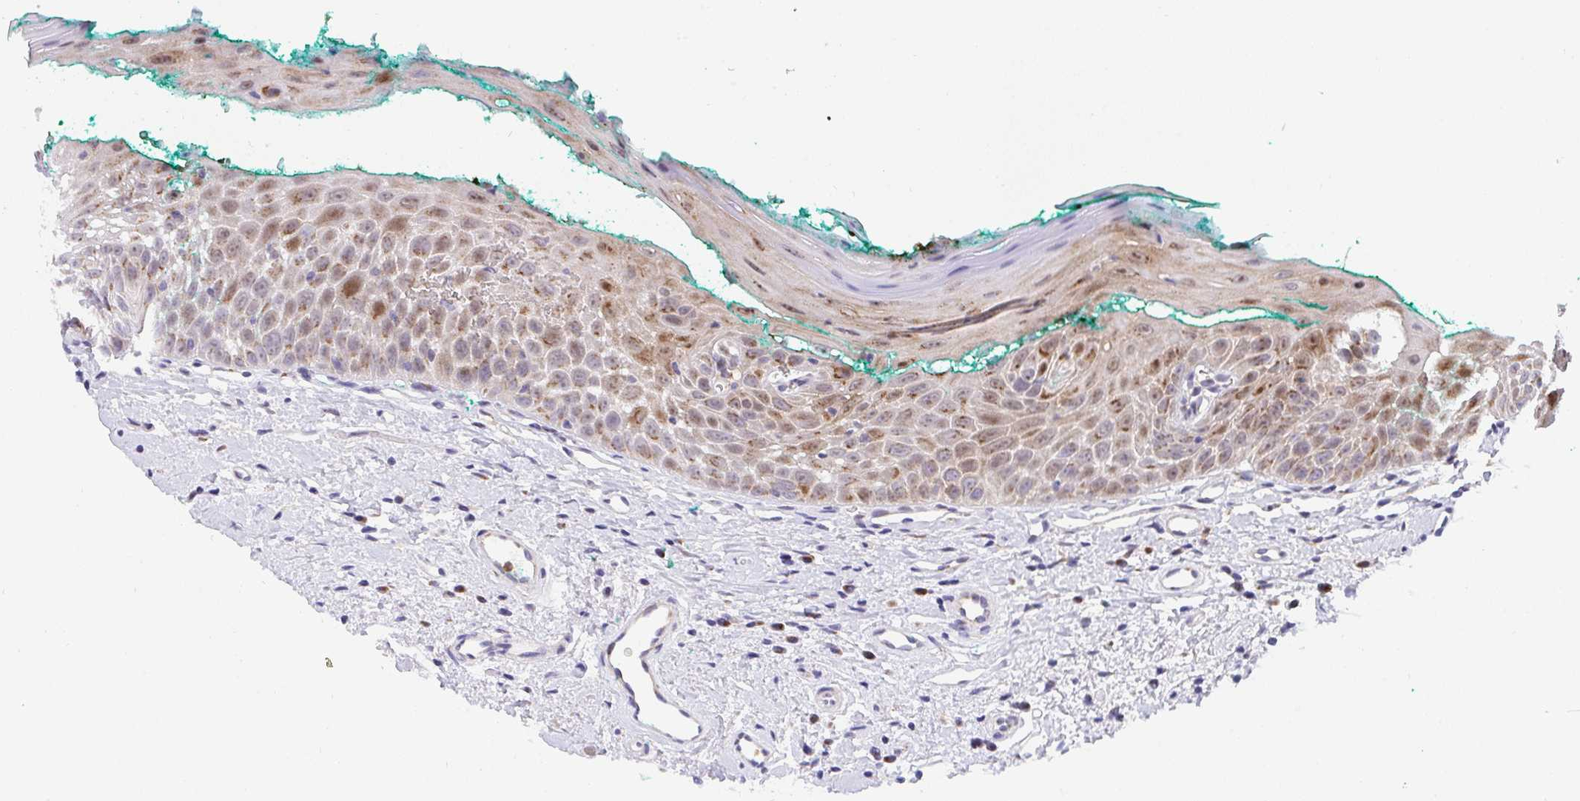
{"staining": {"intensity": "moderate", "quantity": "25%-75%", "location": "cytoplasmic/membranous,nuclear"}, "tissue": "oral mucosa", "cell_type": "Squamous epithelial cells", "image_type": "normal", "snomed": [{"axis": "morphology", "description": "Normal tissue, NOS"}, {"axis": "topography", "description": "Oral tissue"}, {"axis": "topography", "description": "Tounge, NOS"}], "caption": "Immunohistochemistry photomicrograph of normal oral mucosa stained for a protein (brown), which exhibits medium levels of moderate cytoplasmic/membranous,nuclear staining in about 25%-75% of squamous epithelial cells.", "gene": "ZNF554", "patient": {"sex": "male", "age": 83}}